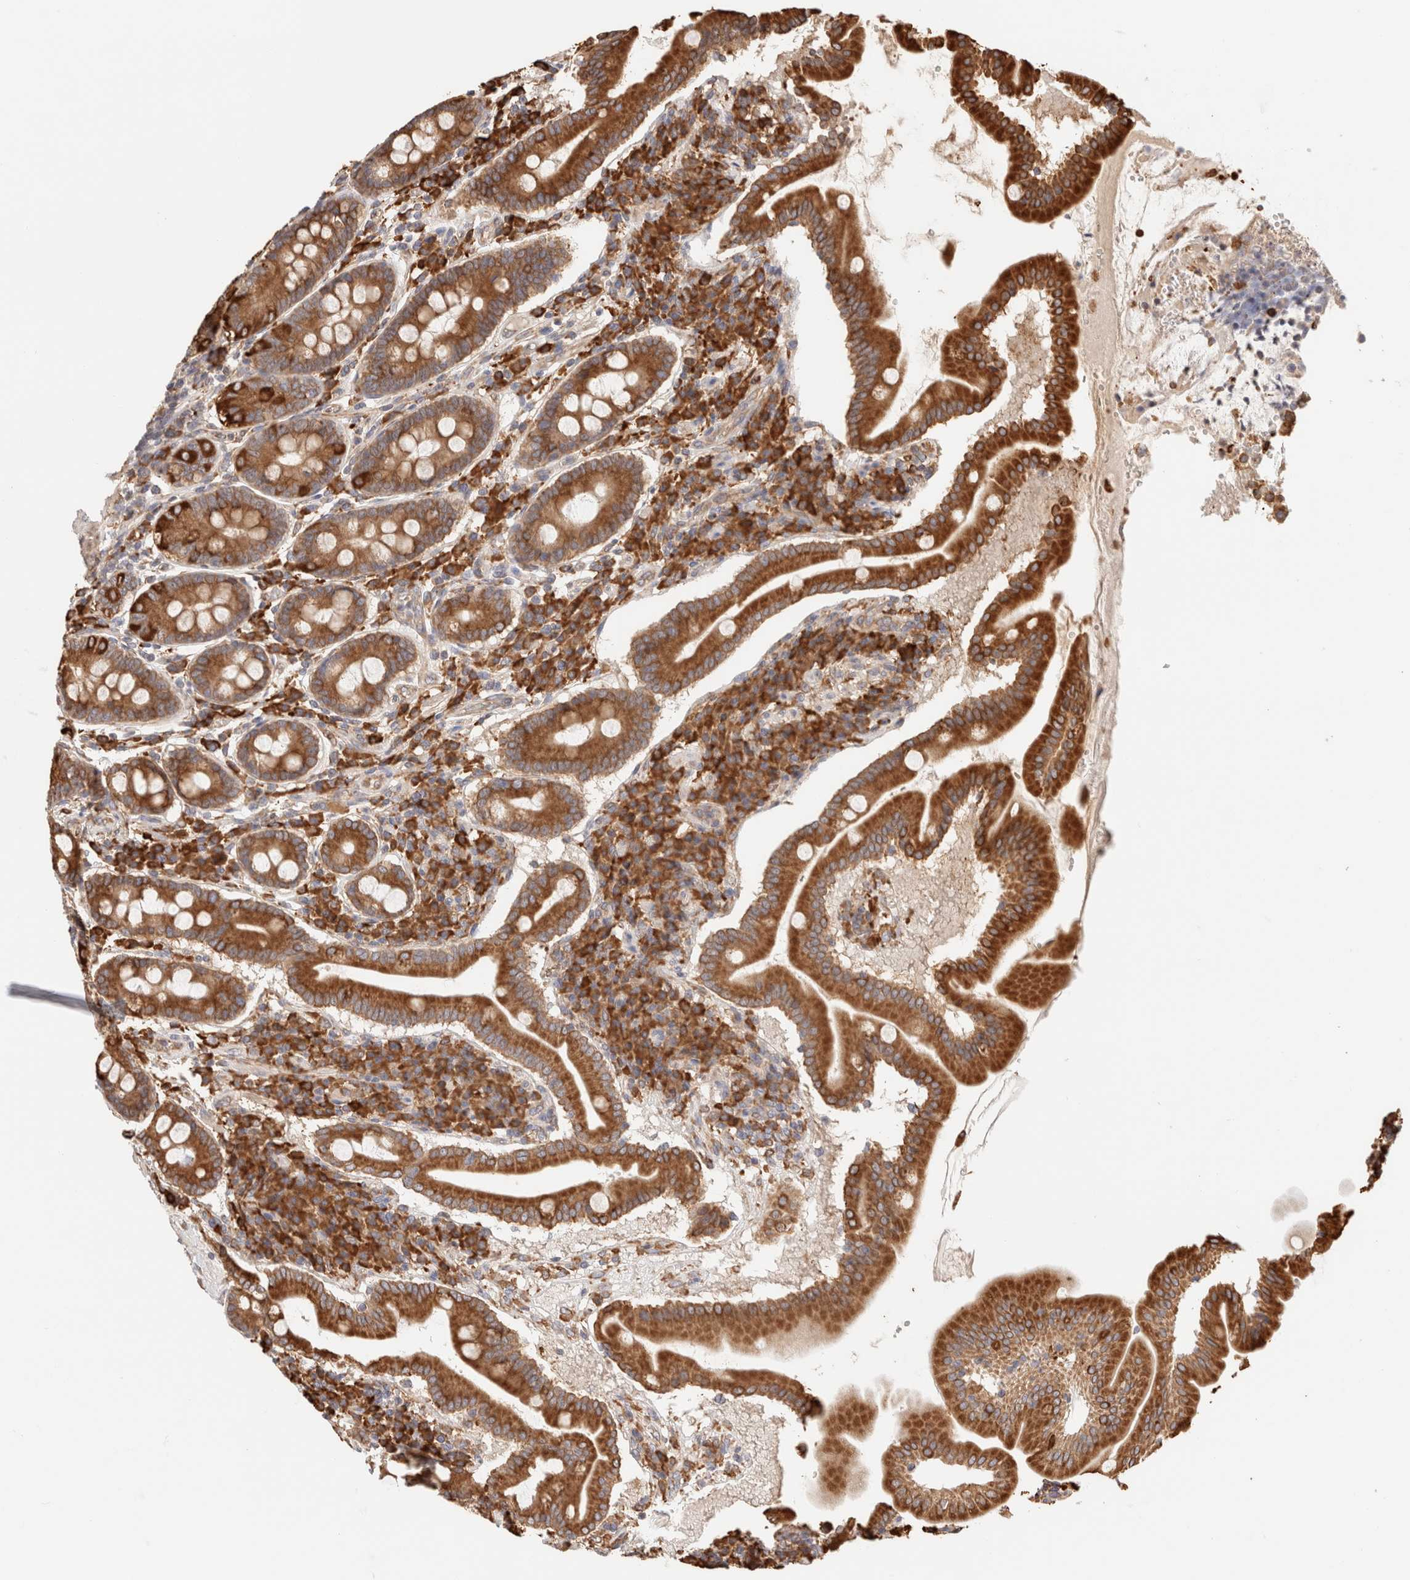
{"staining": {"intensity": "strong", "quantity": ">75%", "location": "cytoplasmic/membranous"}, "tissue": "duodenum", "cell_type": "Glandular cells", "image_type": "normal", "snomed": [{"axis": "morphology", "description": "Normal tissue, NOS"}, {"axis": "topography", "description": "Duodenum"}], "caption": "The image shows immunohistochemical staining of benign duodenum. There is strong cytoplasmic/membranous staining is seen in approximately >75% of glandular cells. The protein is shown in brown color, while the nuclei are stained blue.", "gene": "FER", "patient": {"sex": "male", "age": 50}}